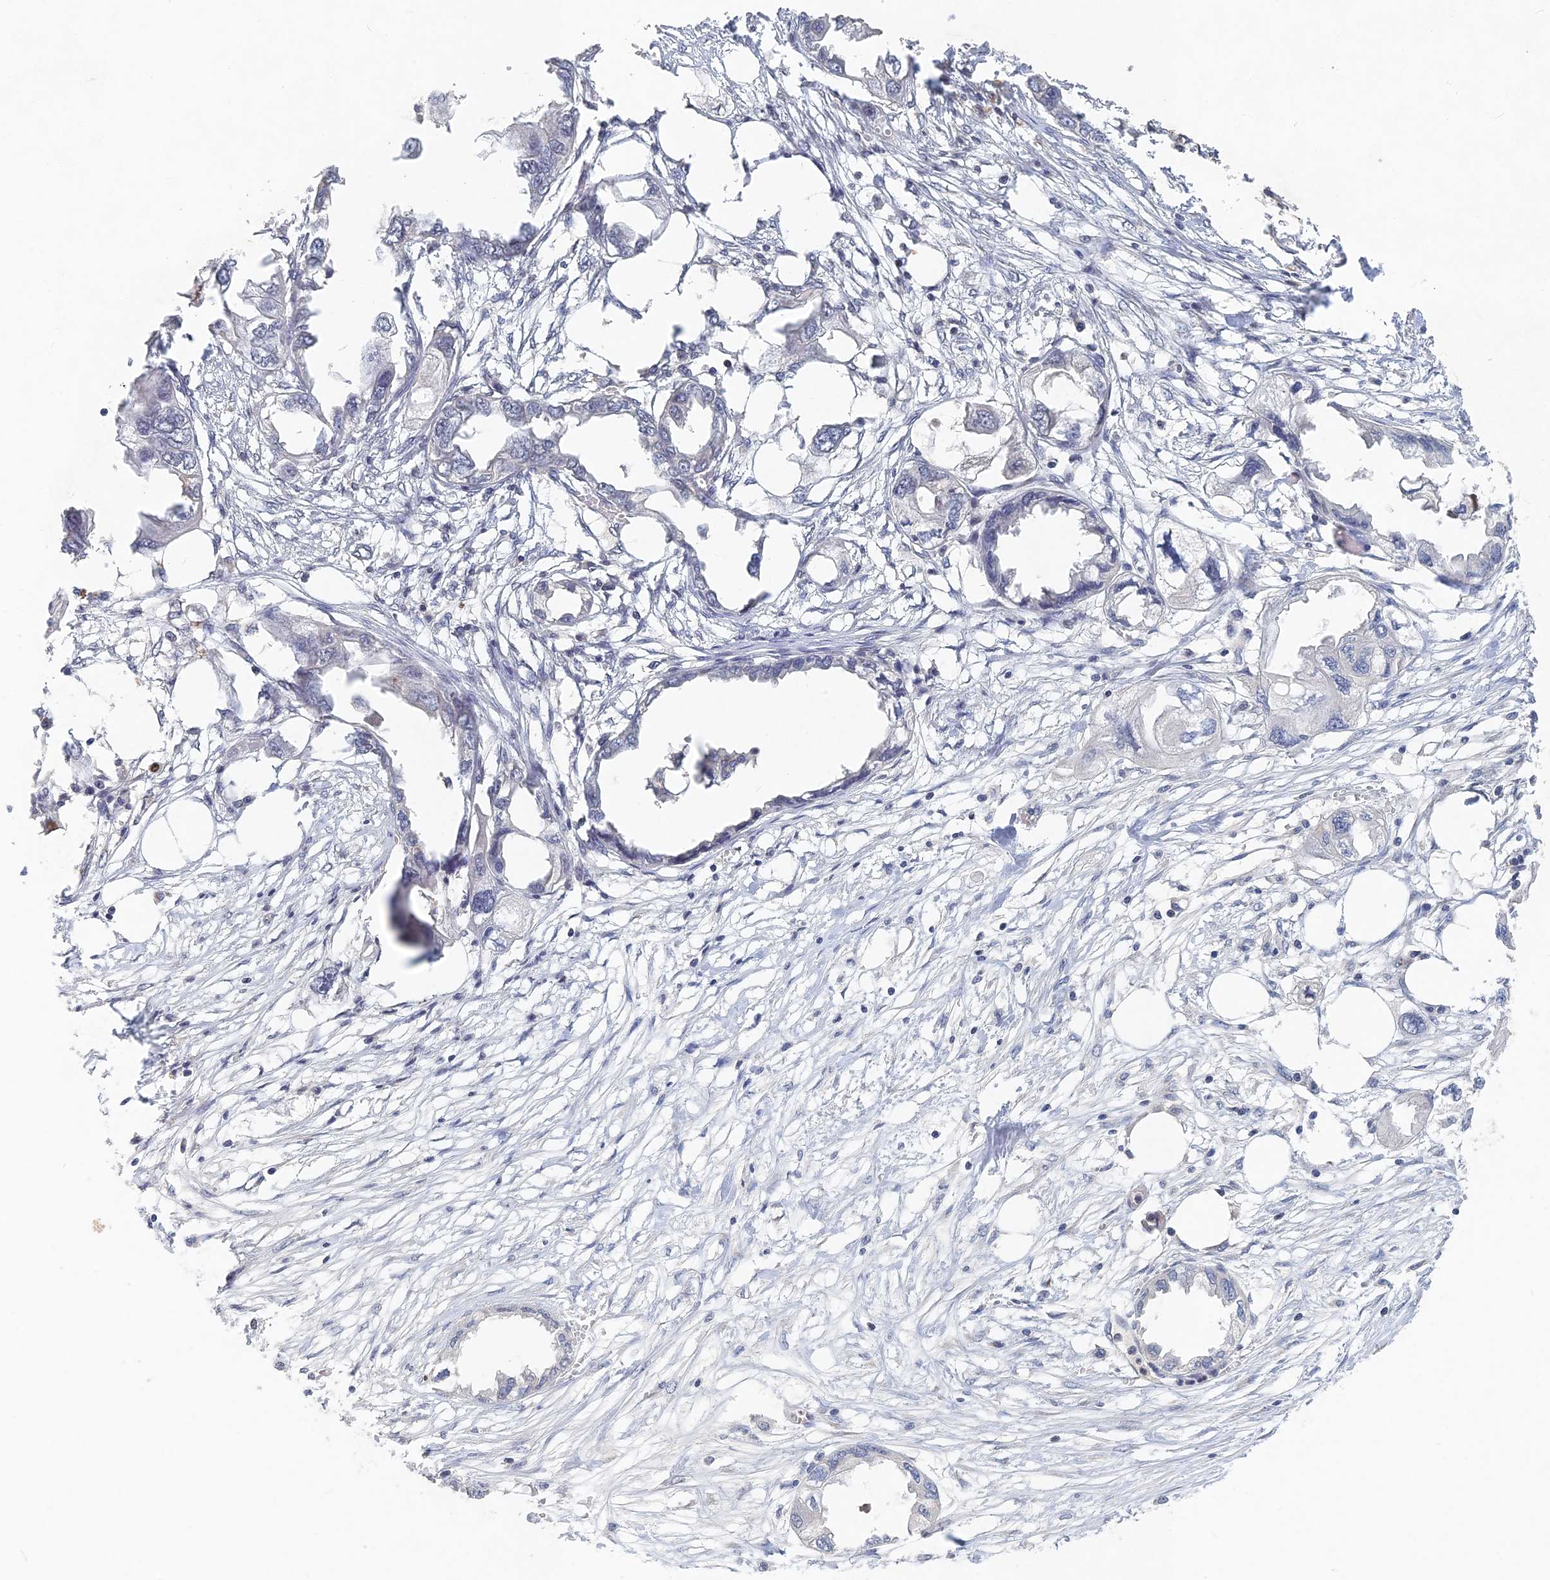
{"staining": {"intensity": "negative", "quantity": "none", "location": "none"}, "tissue": "endometrial cancer", "cell_type": "Tumor cells", "image_type": "cancer", "snomed": [{"axis": "morphology", "description": "Adenocarcinoma, NOS"}, {"axis": "morphology", "description": "Adenocarcinoma, metastatic, NOS"}, {"axis": "topography", "description": "Adipose tissue"}, {"axis": "topography", "description": "Endometrium"}], "caption": "Protein analysis of endometrial adenocarcinoma reveals no significant staining in tumor cells.", "gene": "GNA15", "patient": {"sex": "female", "age": 67}}